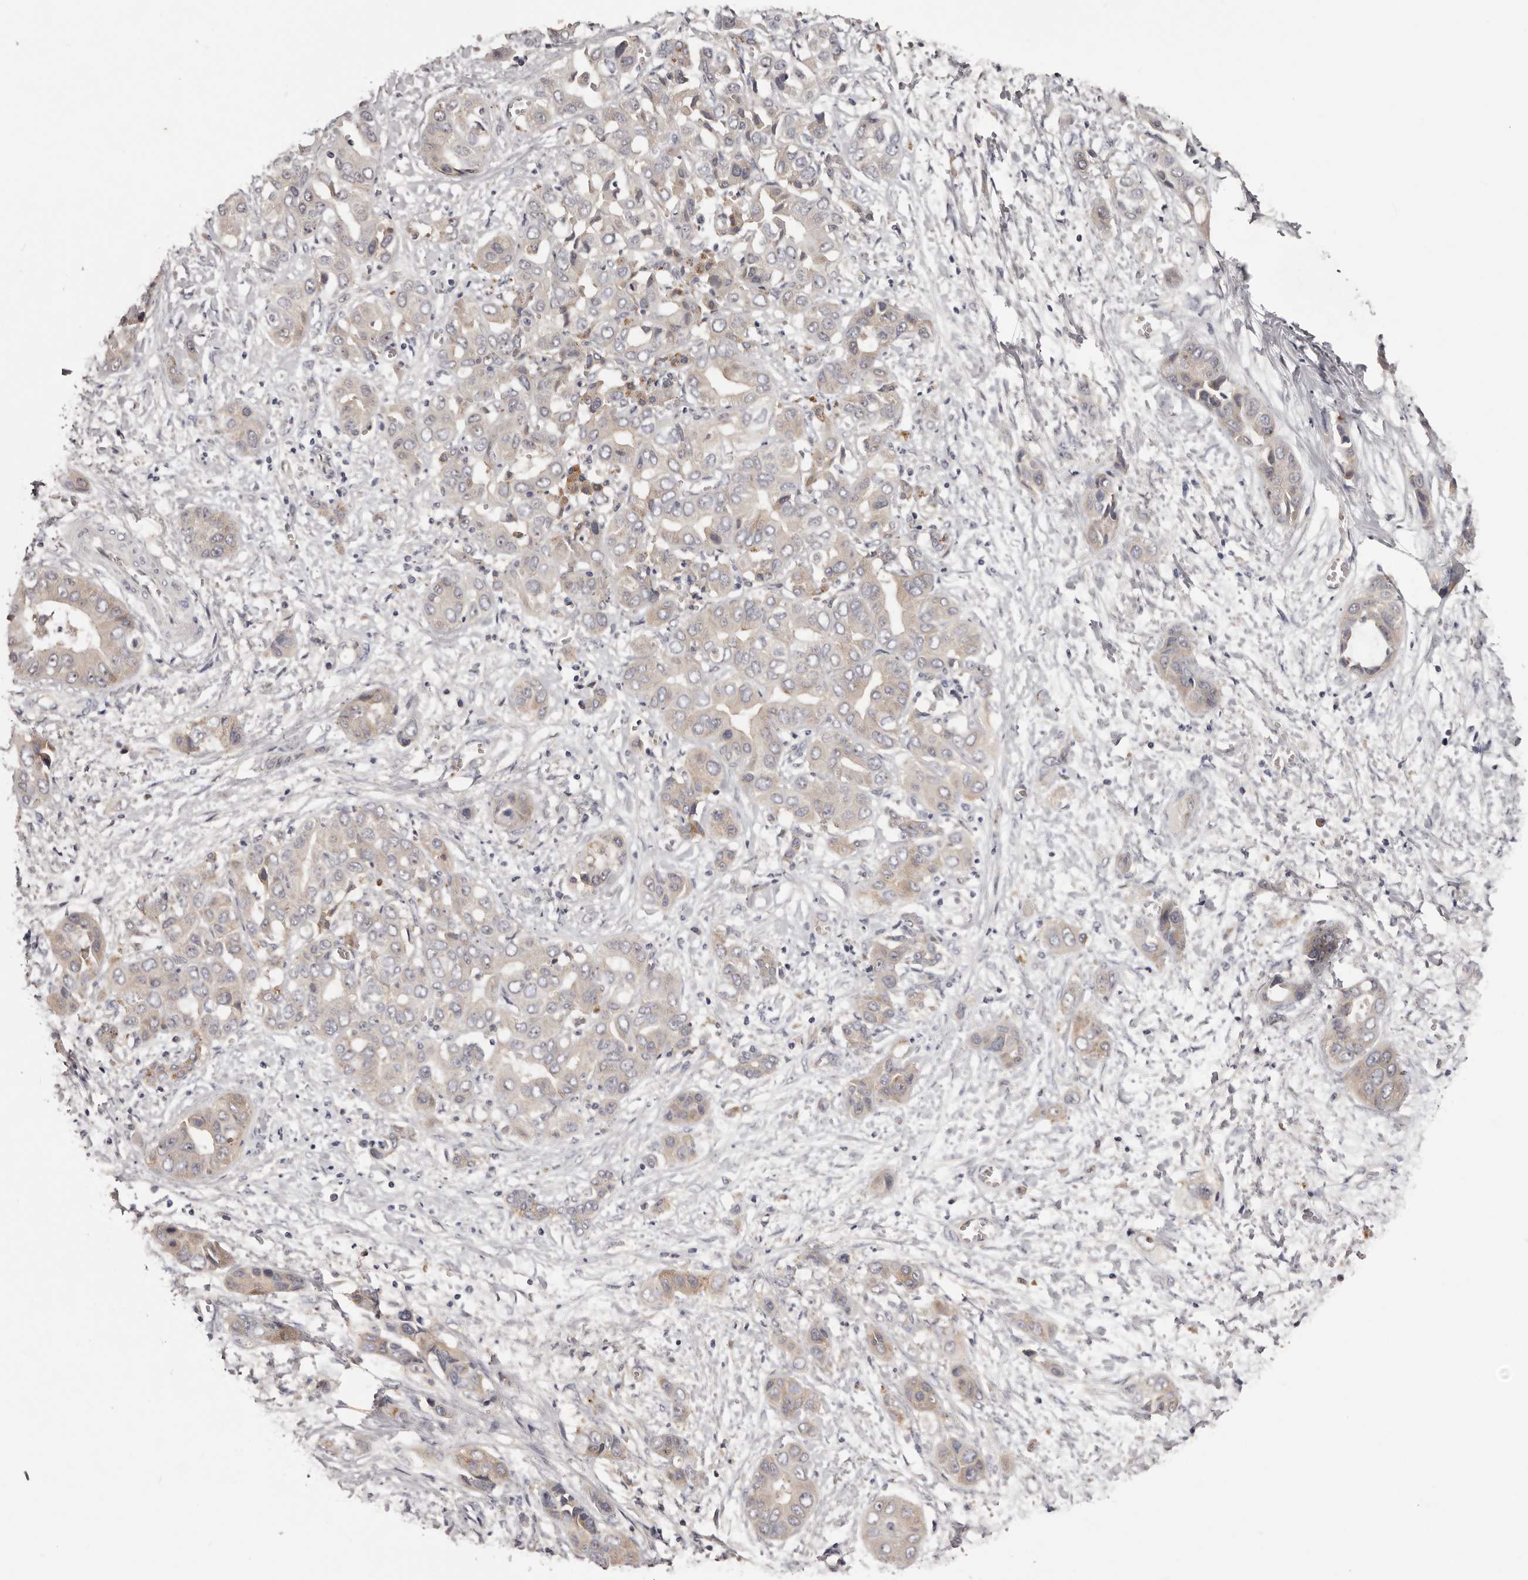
{"staining": {"intensity": "weak", "quantity": "25%-75%", "location": "cytoplasmic/membranous"}, "tissue": "liver cancer", "cell_type": "Tumor cells", "image_type": "cancer", "snomed": [{"axis": "morphology", "description": "Cholangiocarcinoma"}, {"axis": "topography", "description": "Liver"}], "caption": "Human liver cholangiocarcinoma stained with a protein marker exhibits weak staining in tumor cells.", "gene": "LTV1", "patient": {"sex": "female", "age": 52}}